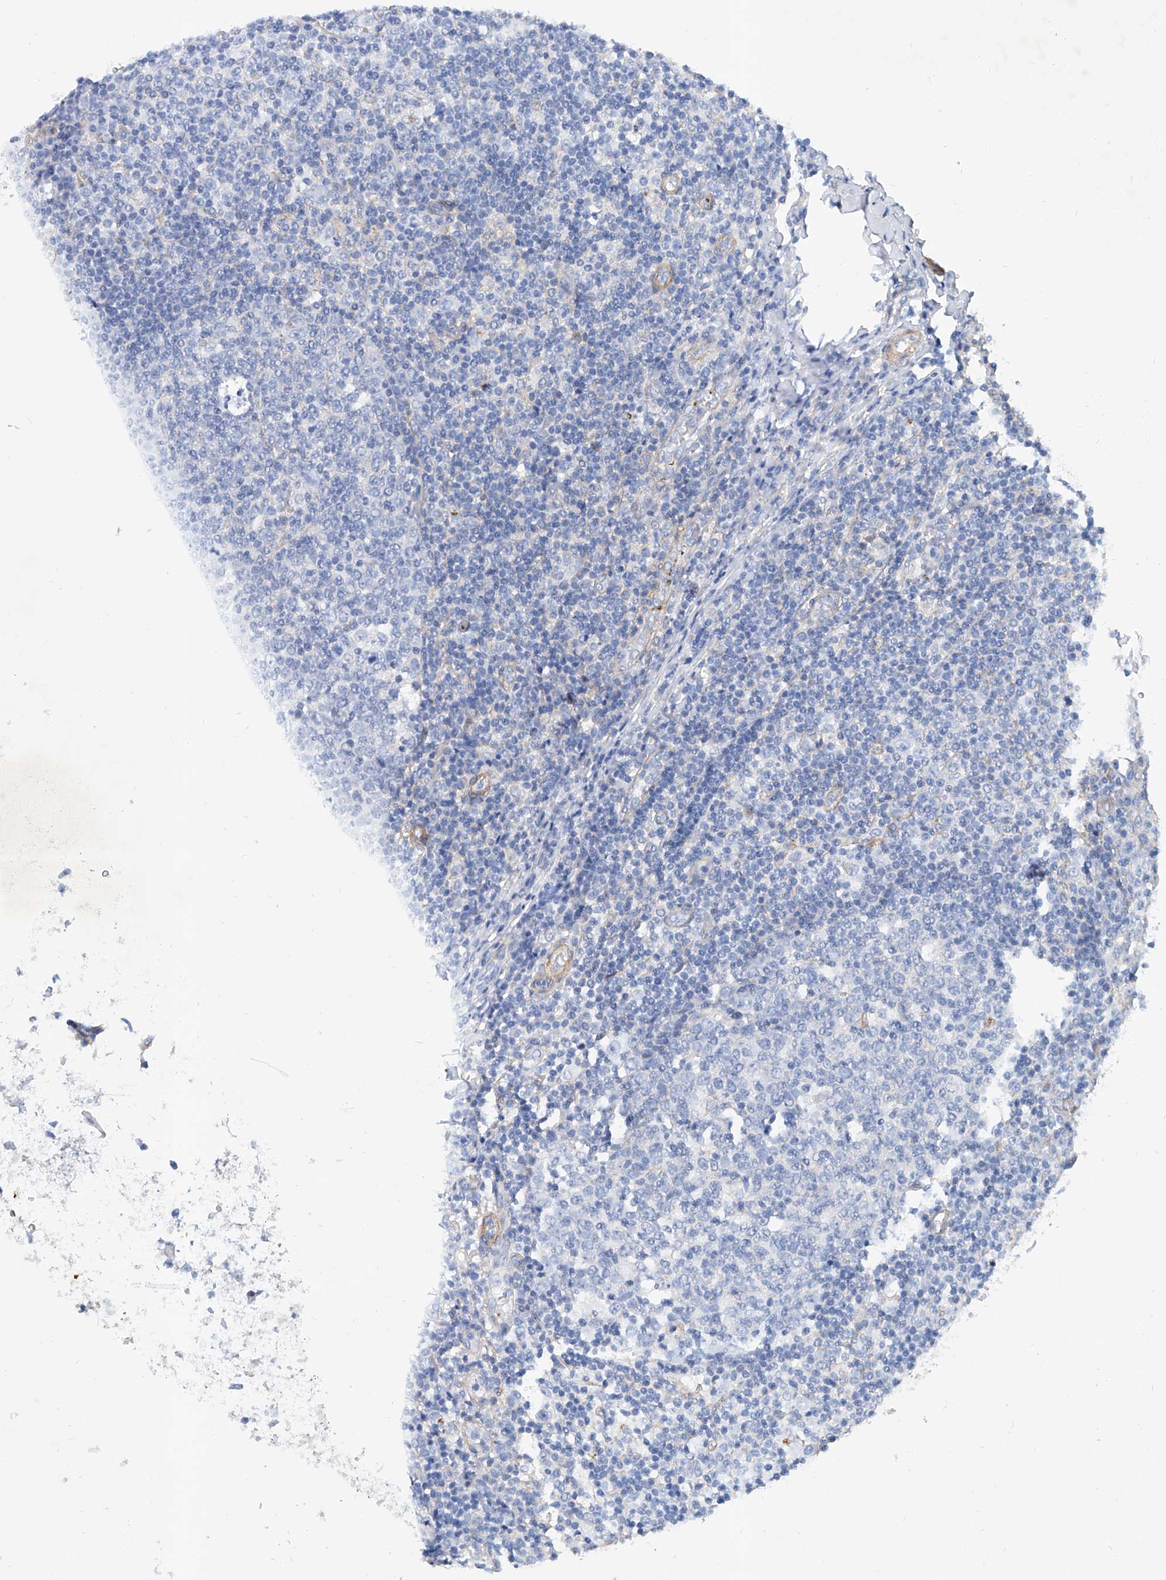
{"staining": {"intensity": "negative", "quantity": "none", "location": "none"}, "tissue": "tonsil", "cell_type": "Germinal center cells", "image_type": "normal", "snomed": [{"axis": "morphology", "description": "Normal tissue, NOS"}, {"axis": "topography", "description": "Tonsil"}], "caption": "The micrograph shows no staining of germinal center cells in unremarkable tonsil.", "gene": "TAS2R60", "patient": {"sex": "female", "age": 19}}